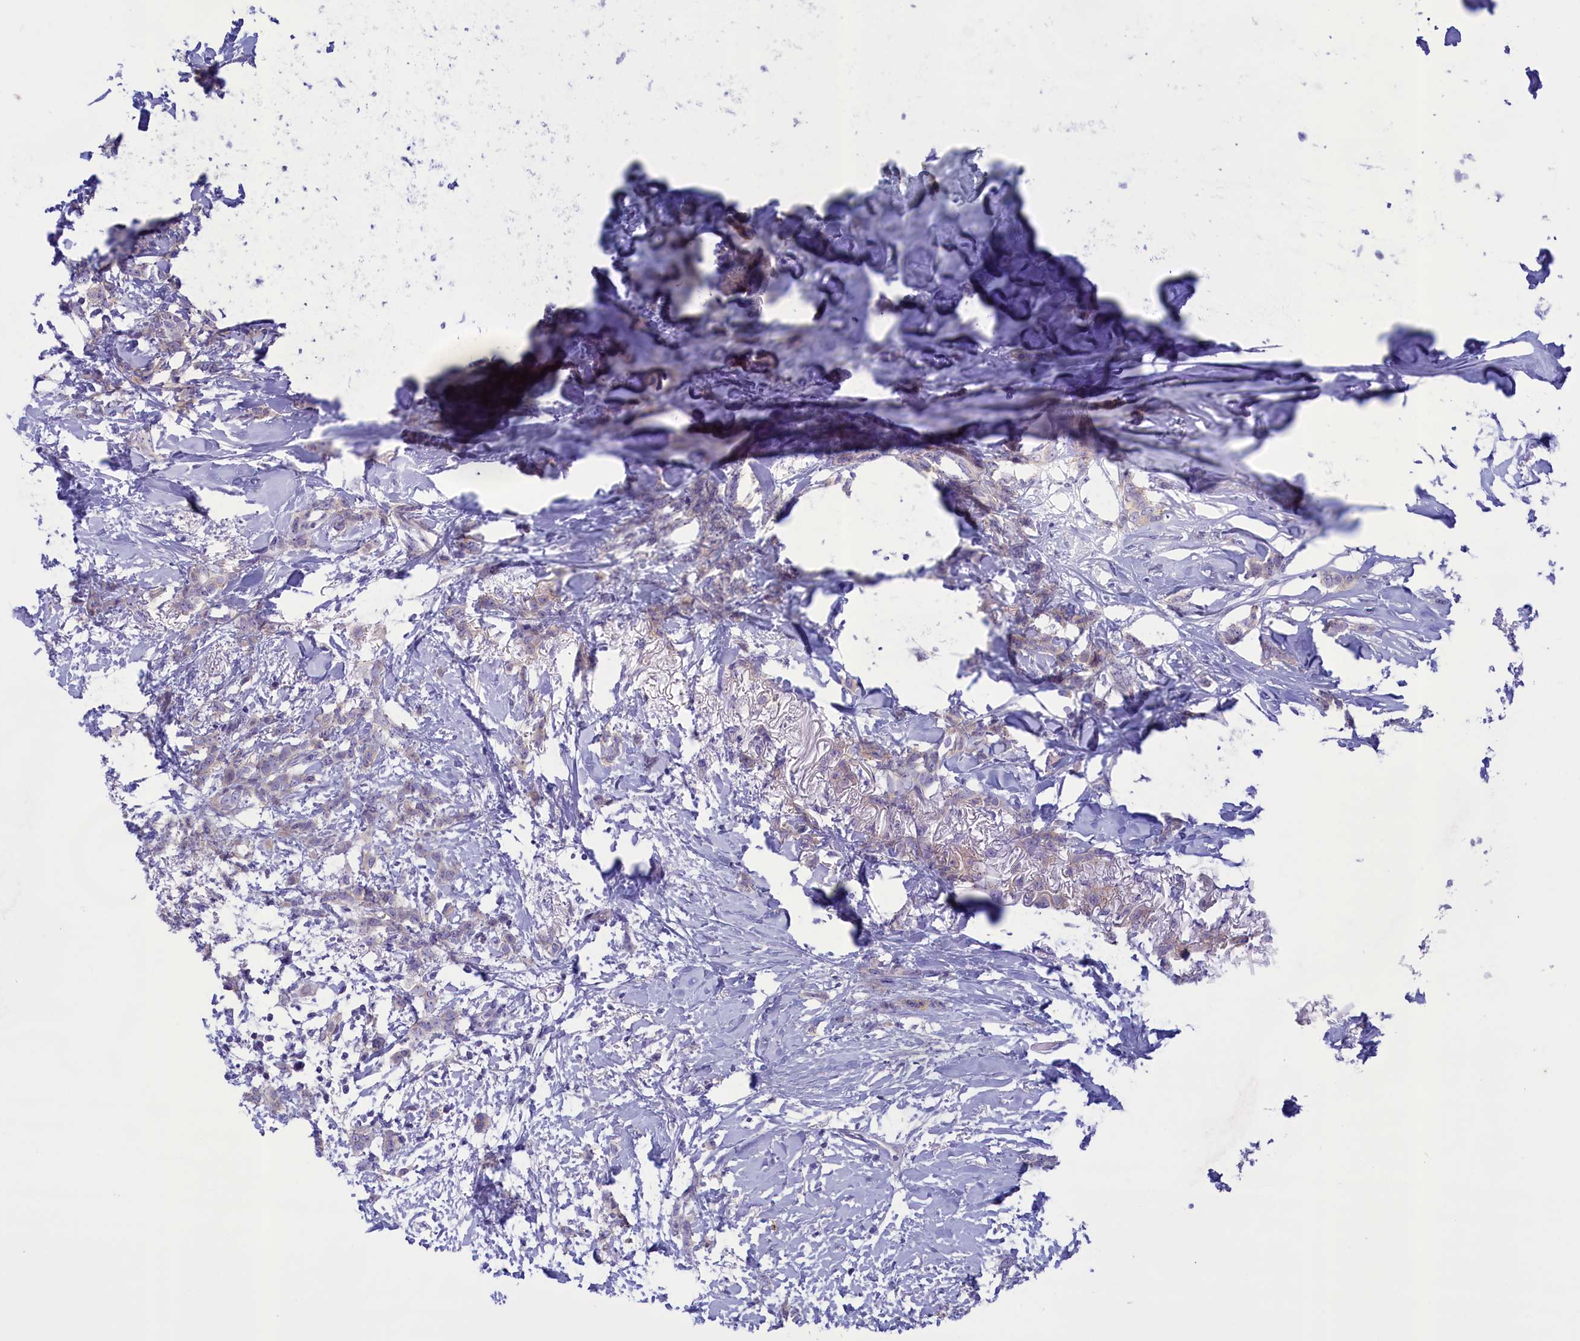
{"staining": {"intensity": "weak", "quantity": "<25%", "location": "cytoplasmic/membranous"}, "tissue": "breast cancer", "cell_type": "Tumor cells", "image_type": "cancer", "snomed": [{"axis": "morphology", "description": "Duct carcinoma"}, {"axis": "topography", "description": "Breast"}], "caption": "IHC image of human intraductal carcinoma (breast) stained for a protein (brown), which displays no expression in tumor cells.", "gene": "CORO2A", "patient": {"sex": "female", "age": 72}}